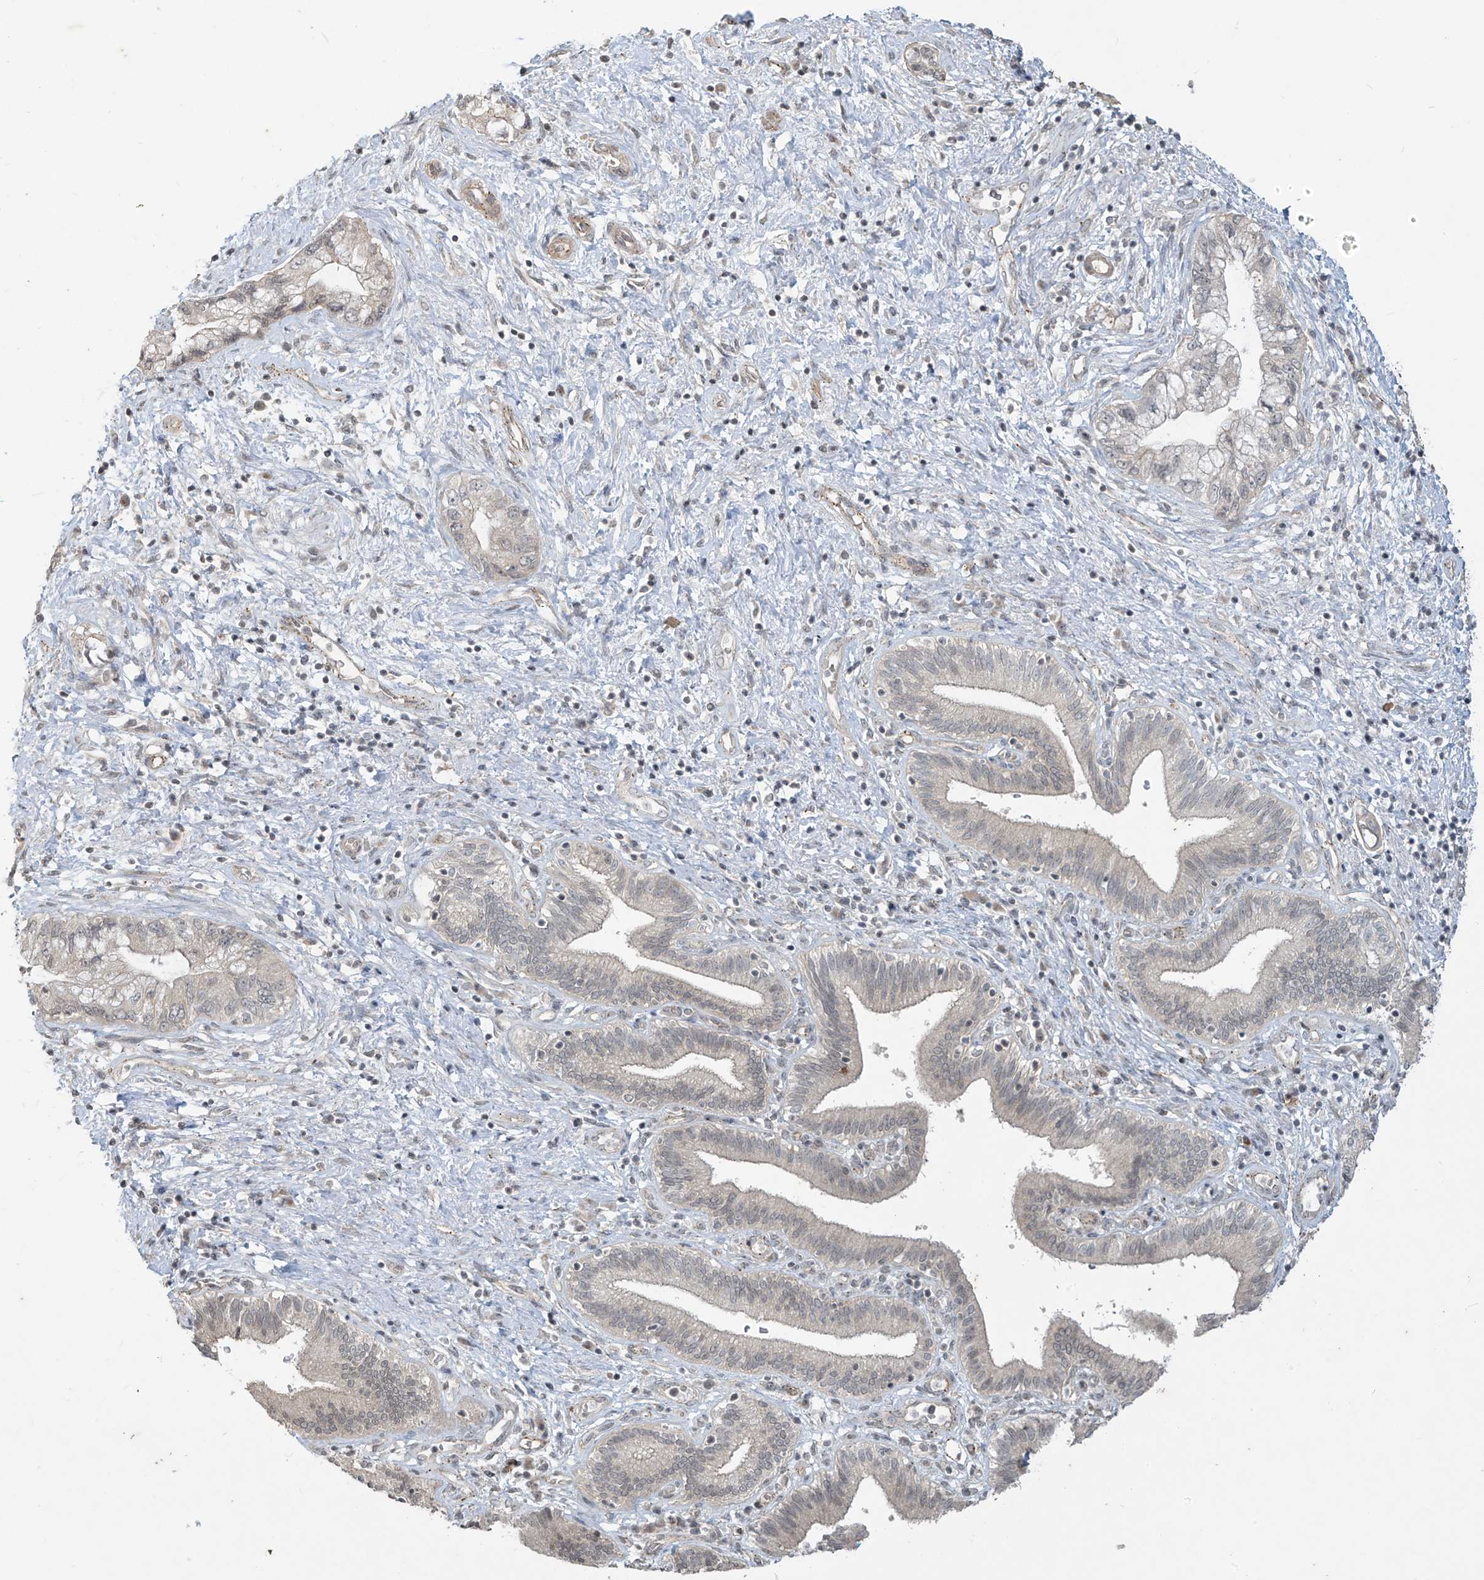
{"staining": {"intensity": "negative", "quantity": "none", "location": "none"}, "tissue": "pancreatic cancer", "cell_type": "Tumor cells", "image_type": "cancer", "snomed": [{"axis": "morphology", "description": "Adenocarcinoma, NOS"}, {"axis": "topography", "description": "Pancreas"}], "caption": "A micrograph of pancreatic cancer (adenocarcinoma) stained for a protein displays no brown staining in tumor cells.", "gene": "DGKQ", "patient": {"sex": "female", "age": 73}}